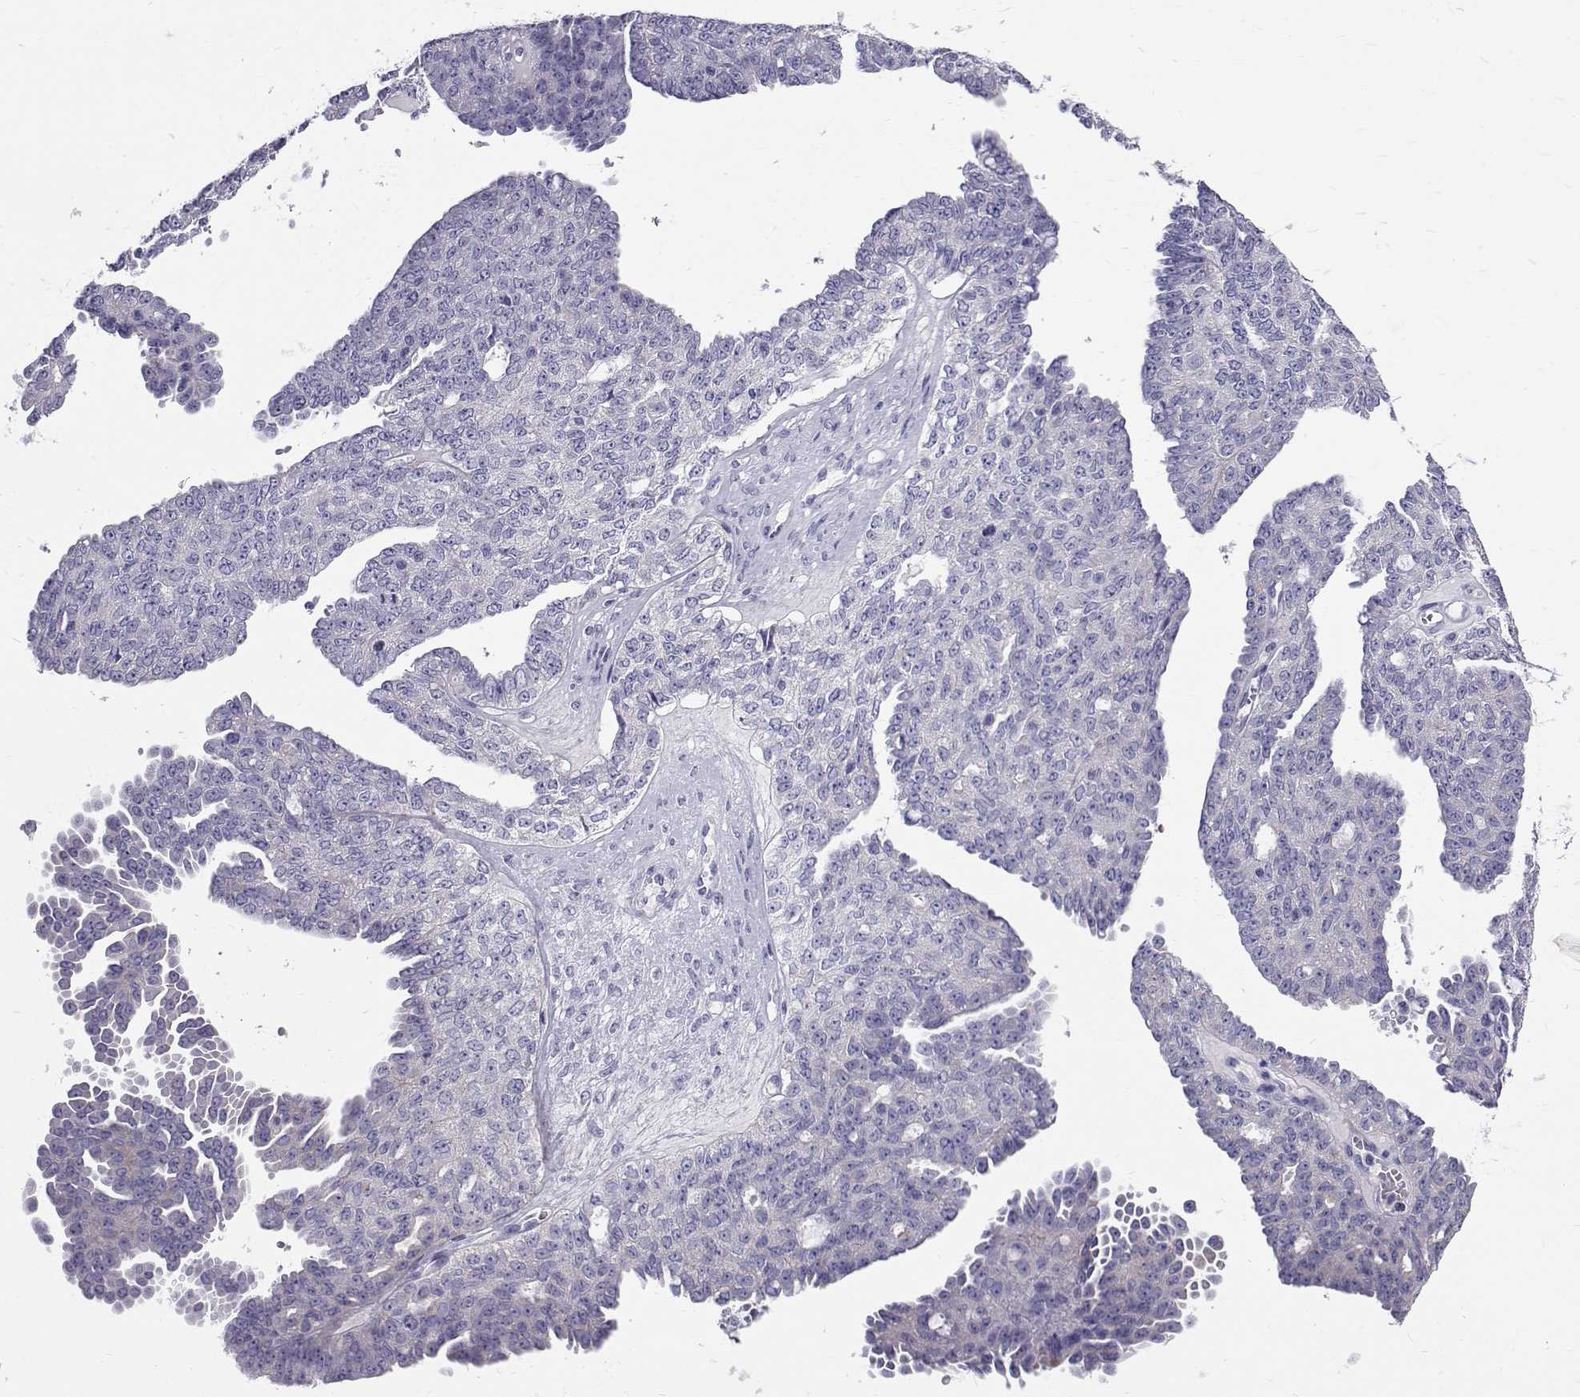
{"staining": {"intensity": "negative", "quantity": "none", "location": "none"}, "tissue": "ovarian cancer", "cell_type": "Tumor cells", "image_type": "cancer", "snomed": [{"axis": "morphology", "description": "Cystadenocarcinoma, serous, NOS"}, {"axis": "topography", "description": "Ovary"}], "caption": "This is an immunohistochemistry (IHC) micrograph of human ovarian cancer. There is no positivity in tumor cells.", "gene": "IGSF1", "patient": {"sex": "female", "age": 71}}